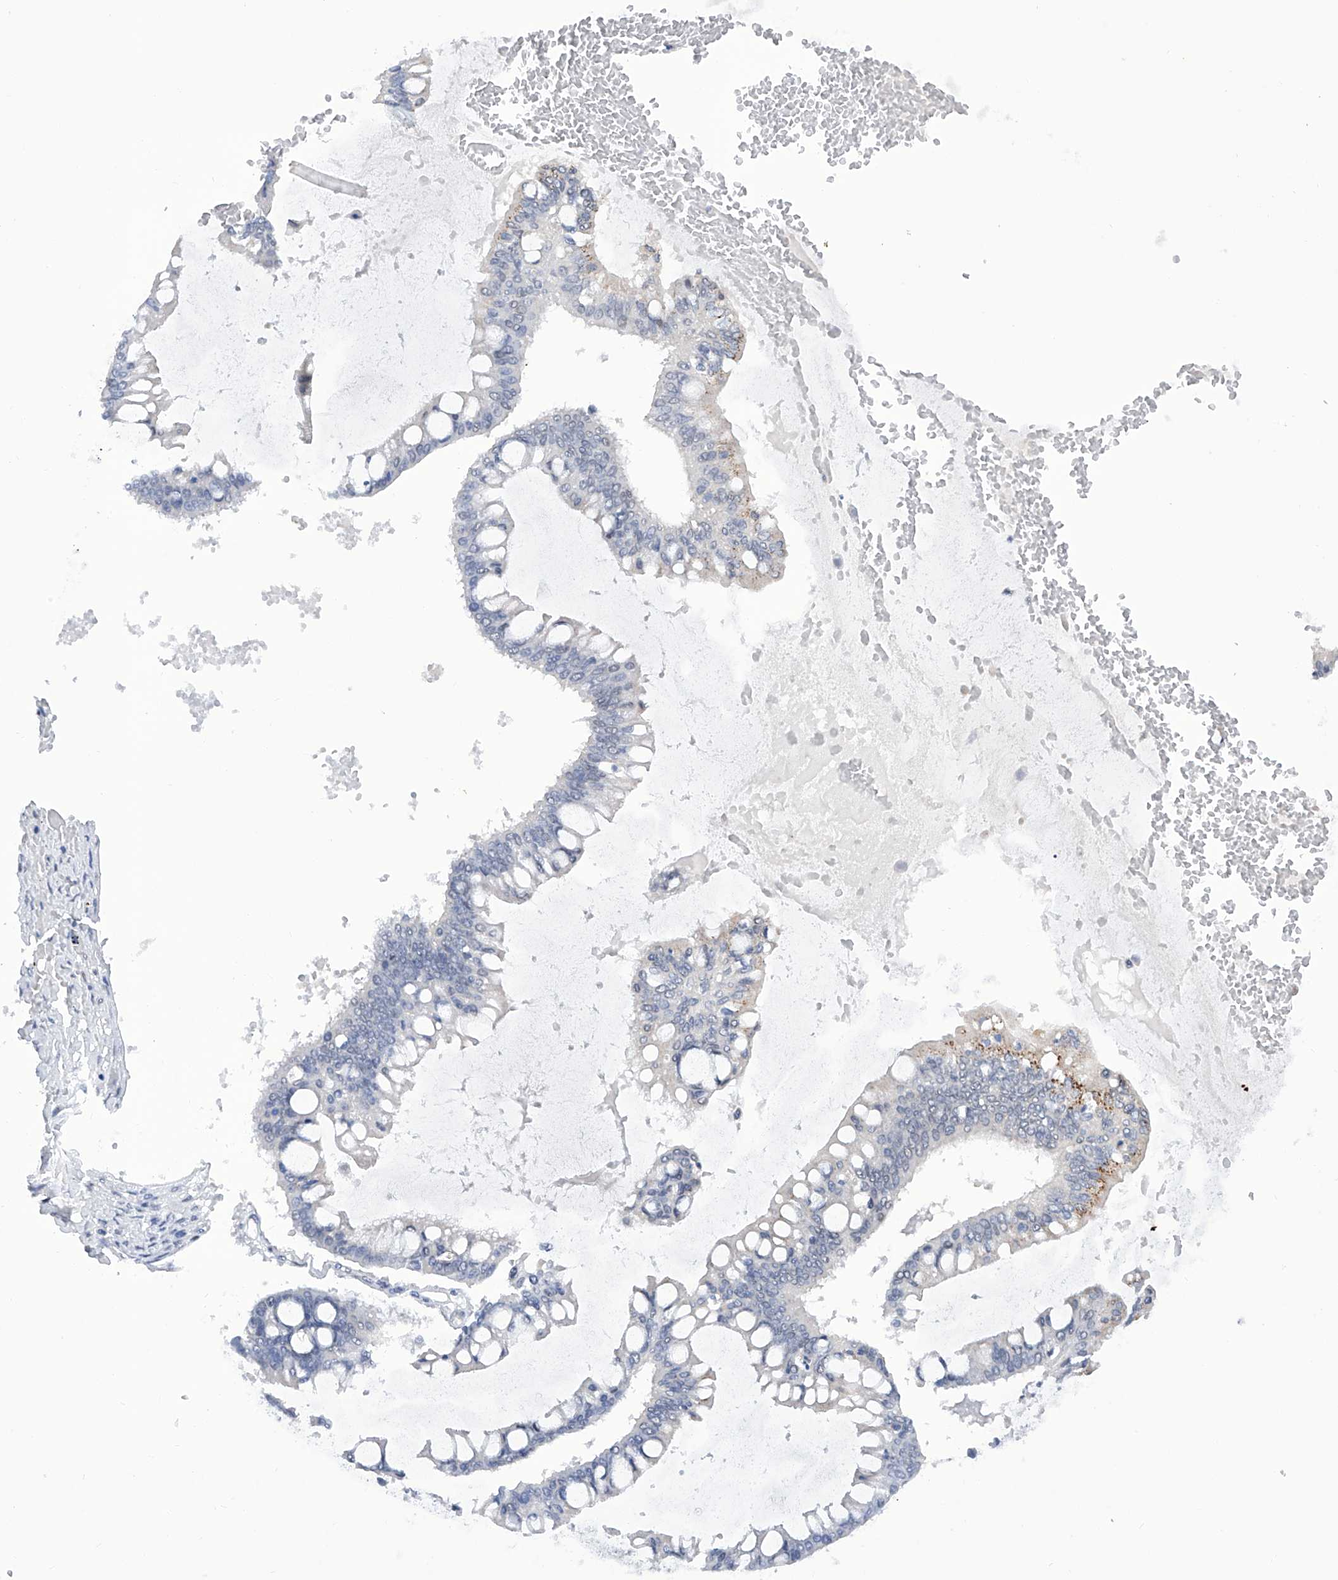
{"staining": {"intensity": "negative", "quantity": "none", "location": "none"}, "tissue": "ovarian cancer", "cell_type": "Tumor cells", "image_type": "cancer", "snomed": [{"axis": "morphology", "description": "Cystadenocarcinoma, mucinous, NOS"}, {"axis": "topography", "description": "Ovary"}], "caption": "Immunohistochemical staining of human mucinous cystadenocarcinoma (ovarian) exhibits no significant positivity in tumor cells.", "gene": "RAD54L", "patient": {"sex": "female", "age": 73}}